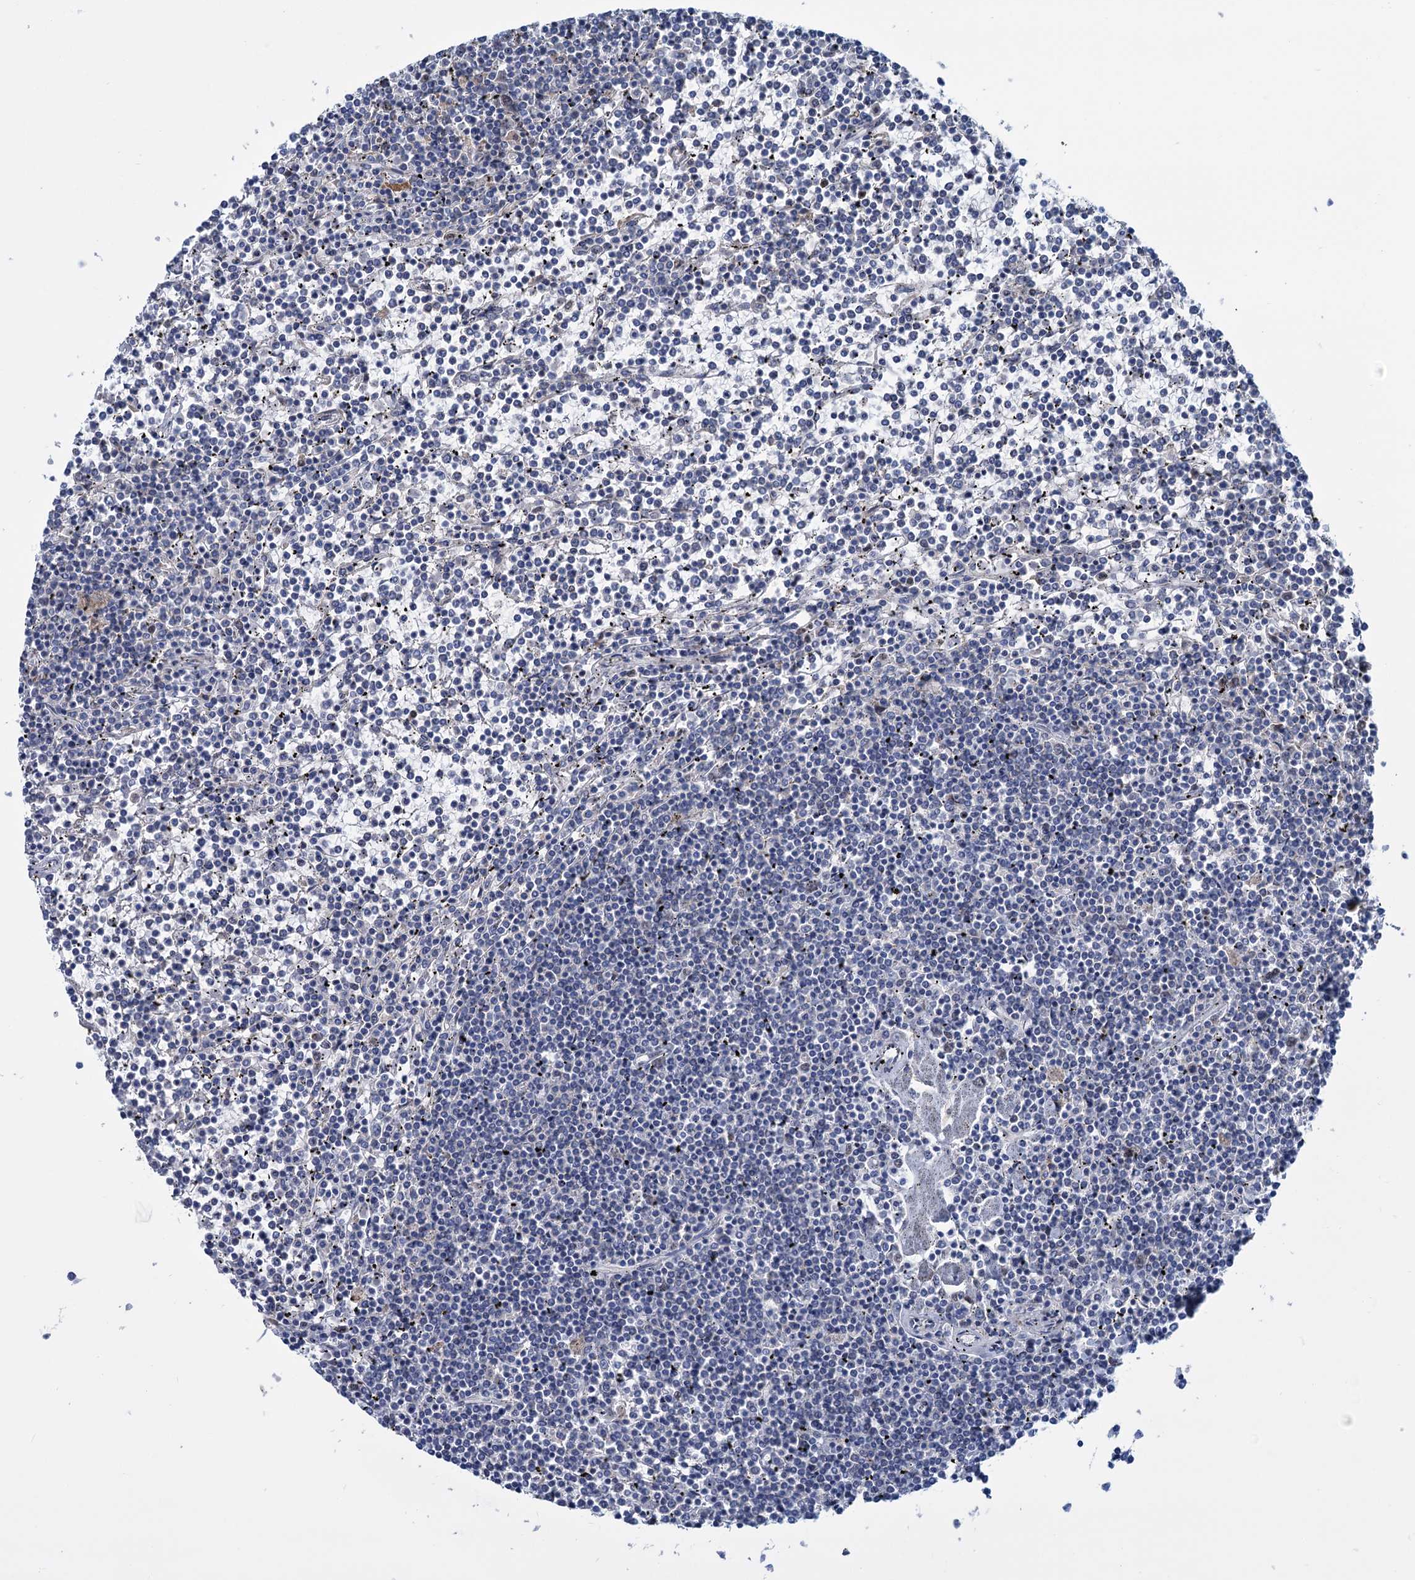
{"staining": {"intensity": "negative", "quantity": "none", "location": "none"}, "tissue": "lymphoma", "cell_type": "Tumor cells", "image_type": "cancer", "snomed": [{"axis": "morphology", "description": "Malignant lymphoma, non-Hodgkin's type, Low grade"}, {"axis": "topography", "description": "Spleen"}], "caption": "Photomicrograph shows no significant protein staining in tumor cells of lymphoma.", "gene": "LPIN1", "patient": {"sex": "female", "age": 19}}